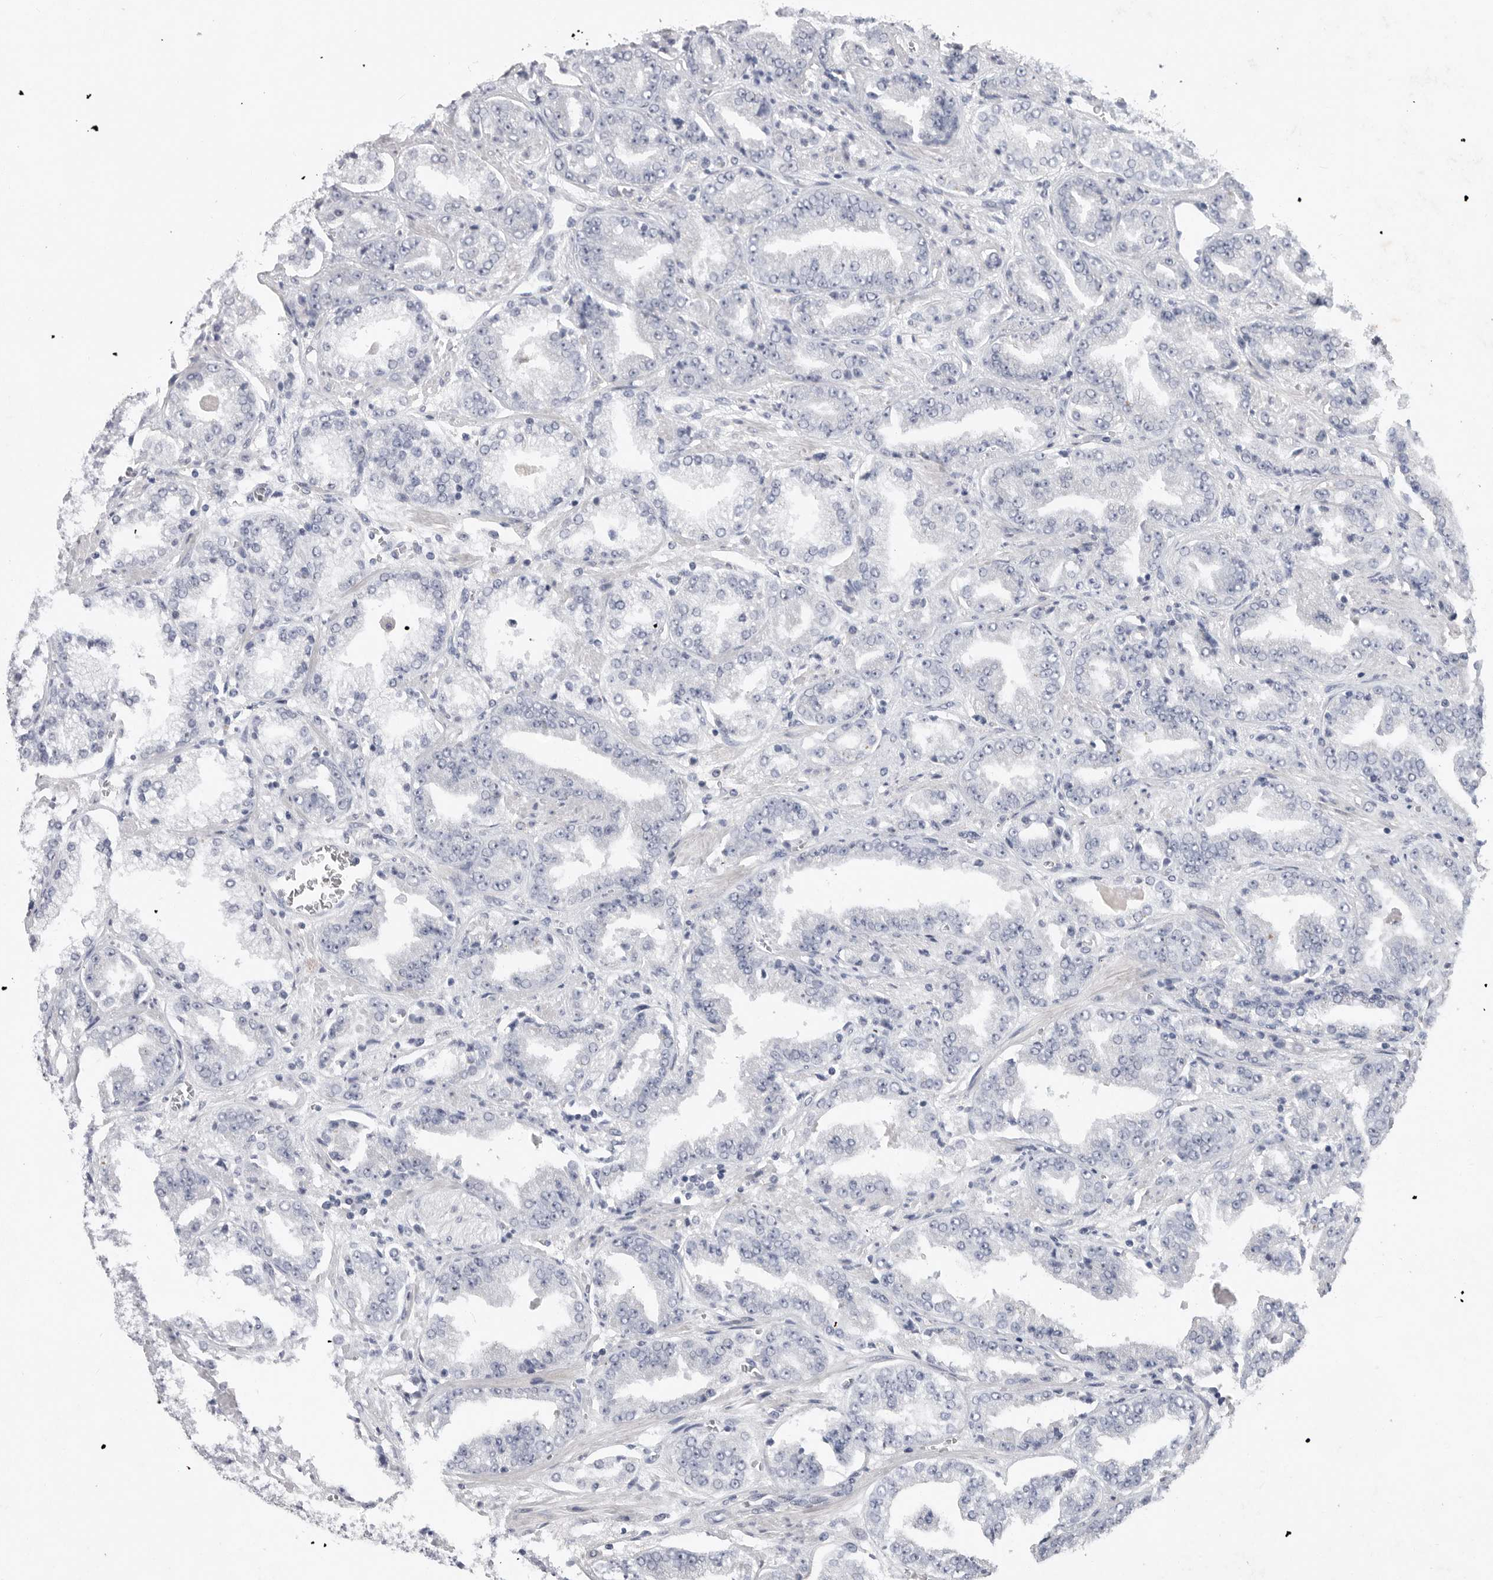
{"staining": {"intensity": "negative", "quantity": "none", "location": "none"}, "tissue": "prostate cancer", "cell_type": "Tumor cells", "image_type": "cancer", "snomed": [{"axis": "morphology", "description": "Adenocarcinoma, High grade"}, {"axis": "topography", "description": "Prostate"}], "caption": "Immunohistochemistry (IHC) of human prostate cancer exhibits no expression in tumor cells.", "gene": "REG4", "patient": {"sex": "male", "age": 71}}